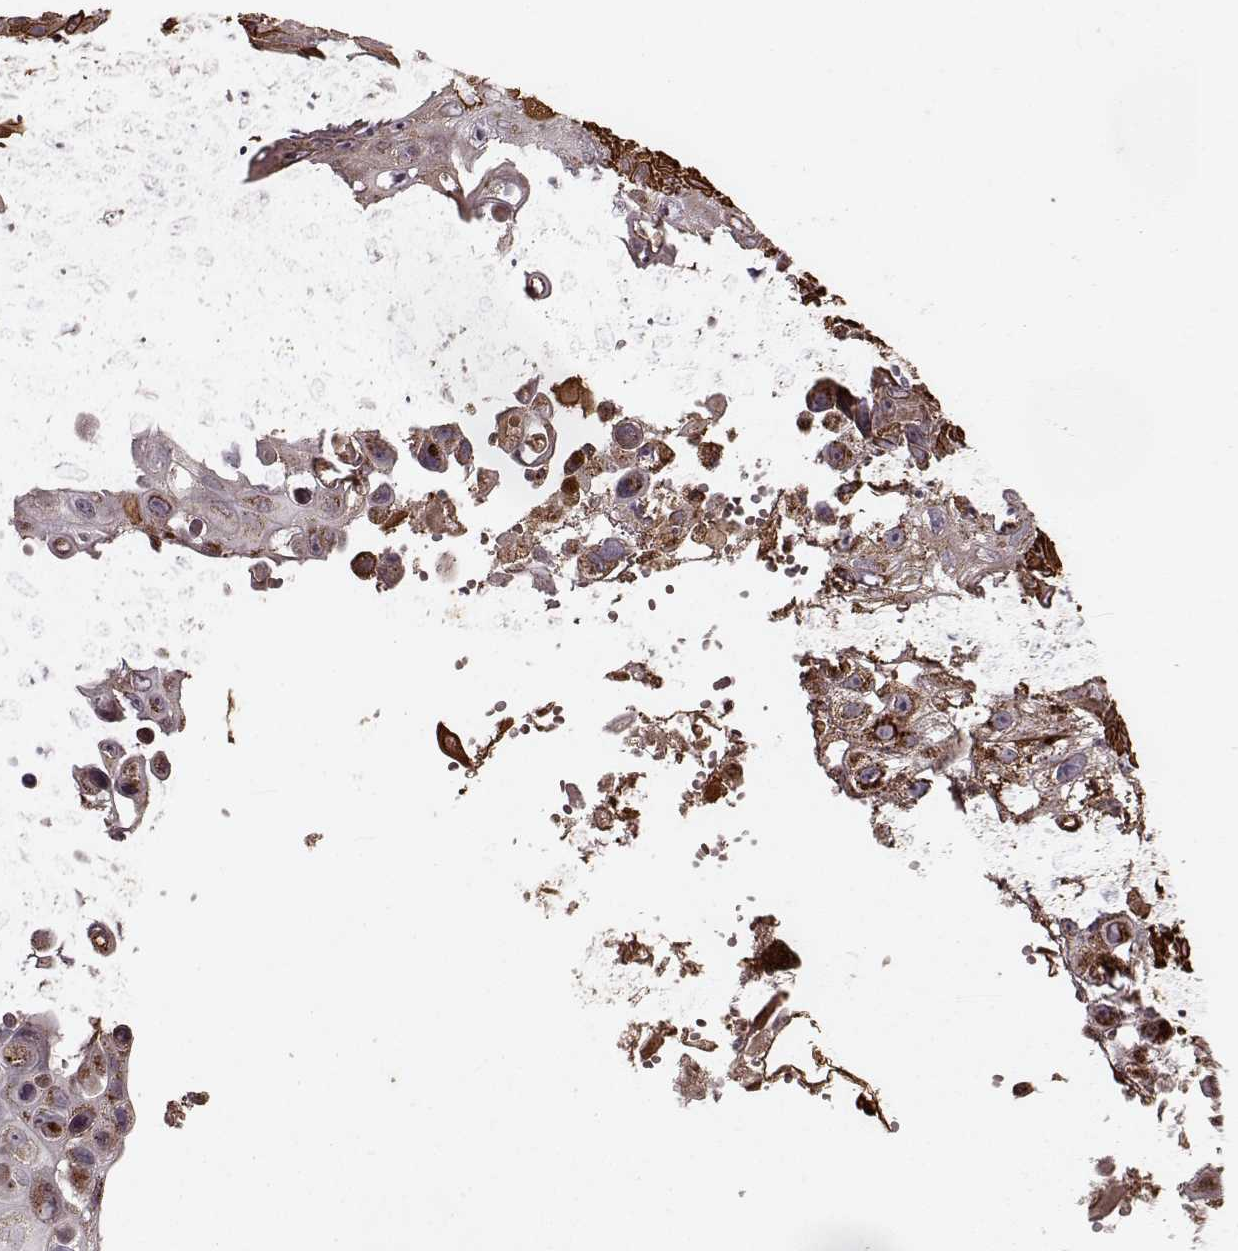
{"staining": {"intensity": "moderate", "quantity": ">75%", "location": "cytoplasmic/membranous"}, "tissue": "skin cancer", "cell_type": "Tumor cells", "image_type": "cancer", "snomed": [{"axis": "morphology", "description": "Squamous cell carcinoma, NOS"}, {"axis": "topography", "description": "Skin"}], "caption": "IHC of skin squamous cell carcinoma displays medium levels of moderate cytoplasmic/membranous expression in about >75% of tumor cells.", "gene": "FXN", "patient": {"sex": "male", "age": 82}}